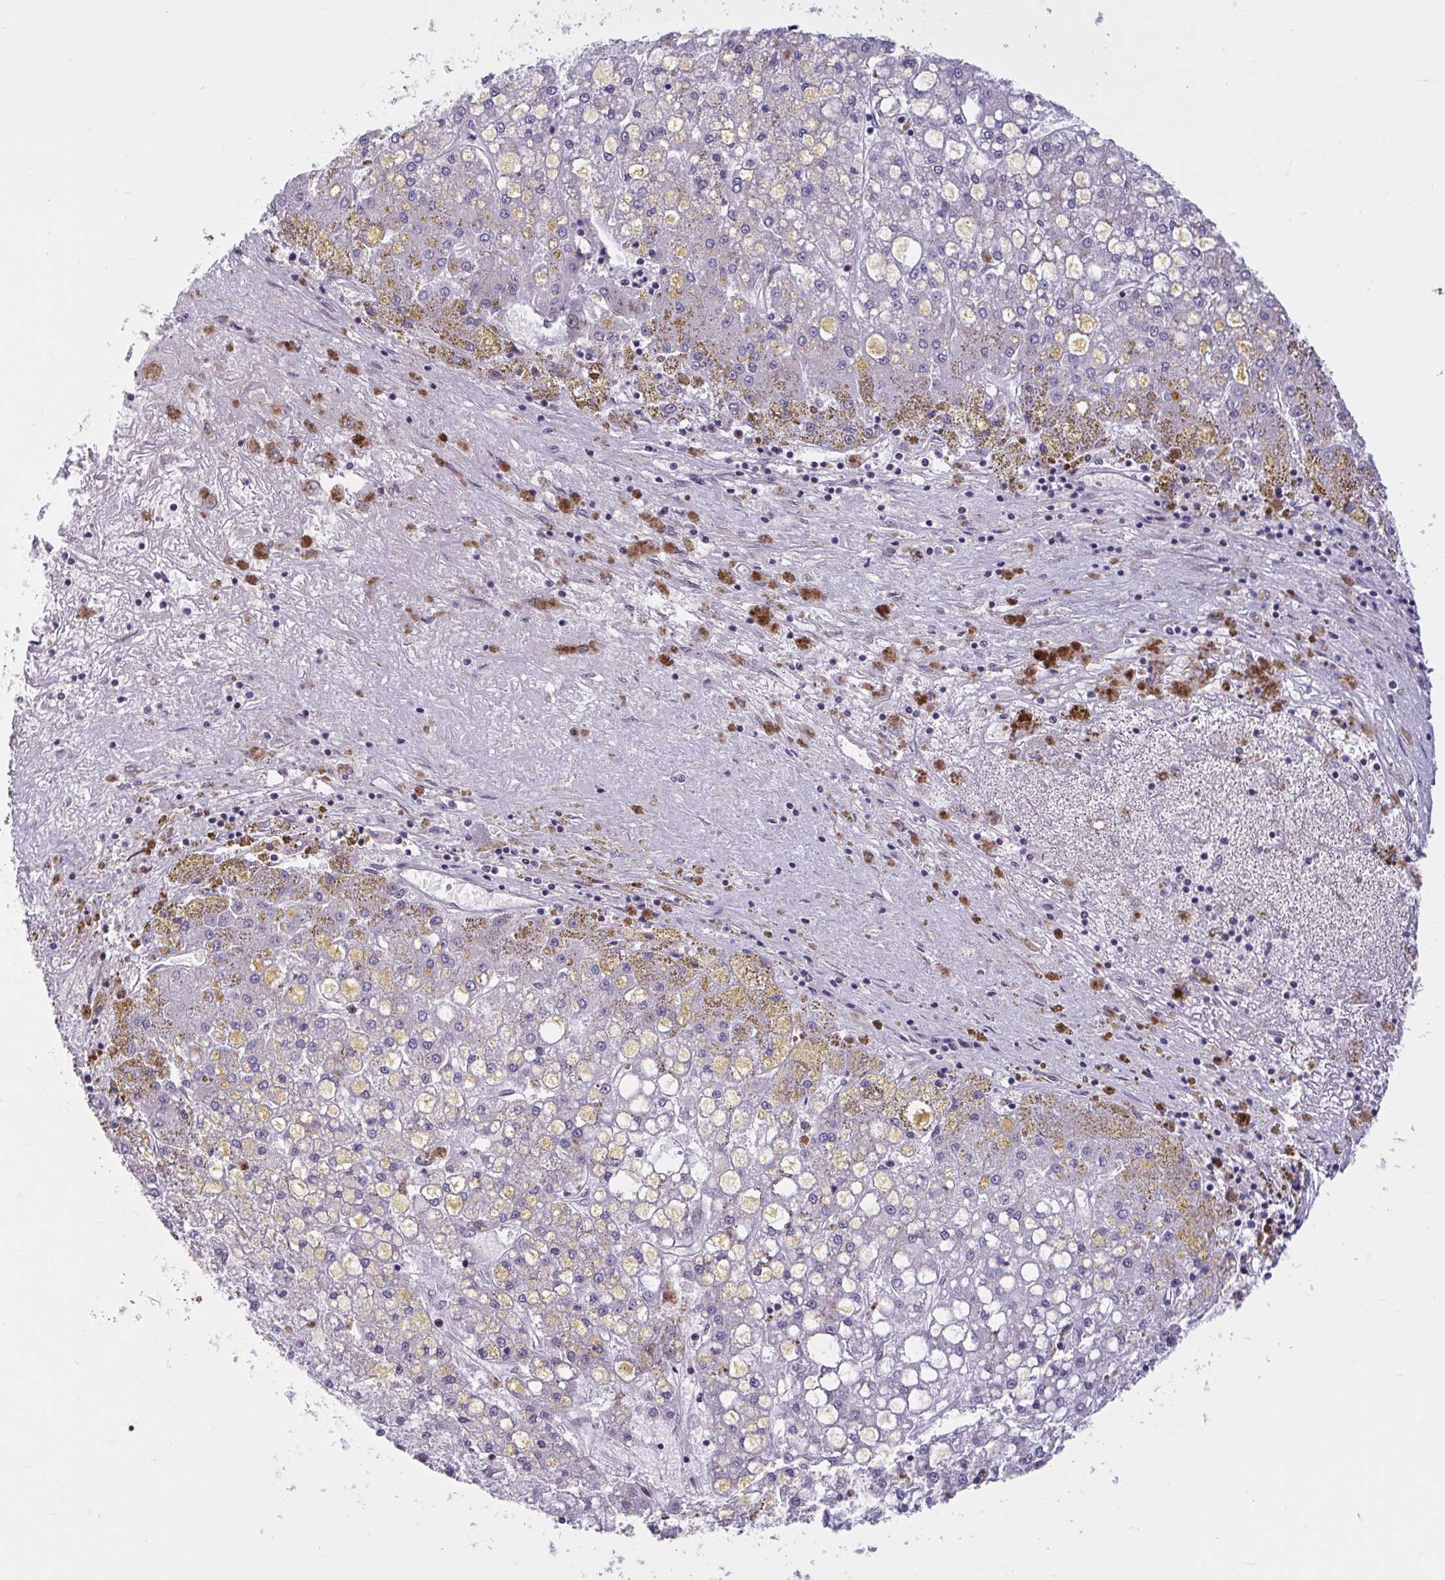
{"staining": {"intensity": "negative", "quantity": "none", "location": "none"}, "tissue": "liver cancer", "cell_type": "Tumor cells", "image_type": "cancer", "snomed": [{"axis": "morphology", "description": "Carcinoma, Hepatocellular, NOS"}, {"axis": "topography", "description": "Liver"}], "caption": "This is an immunohistochemistry micrograph of liver hepatocellular carcinoma. There is no expression in tumor cells.", "gene": "ZNF414", "patient": {"sex": "male", "age": 67}}